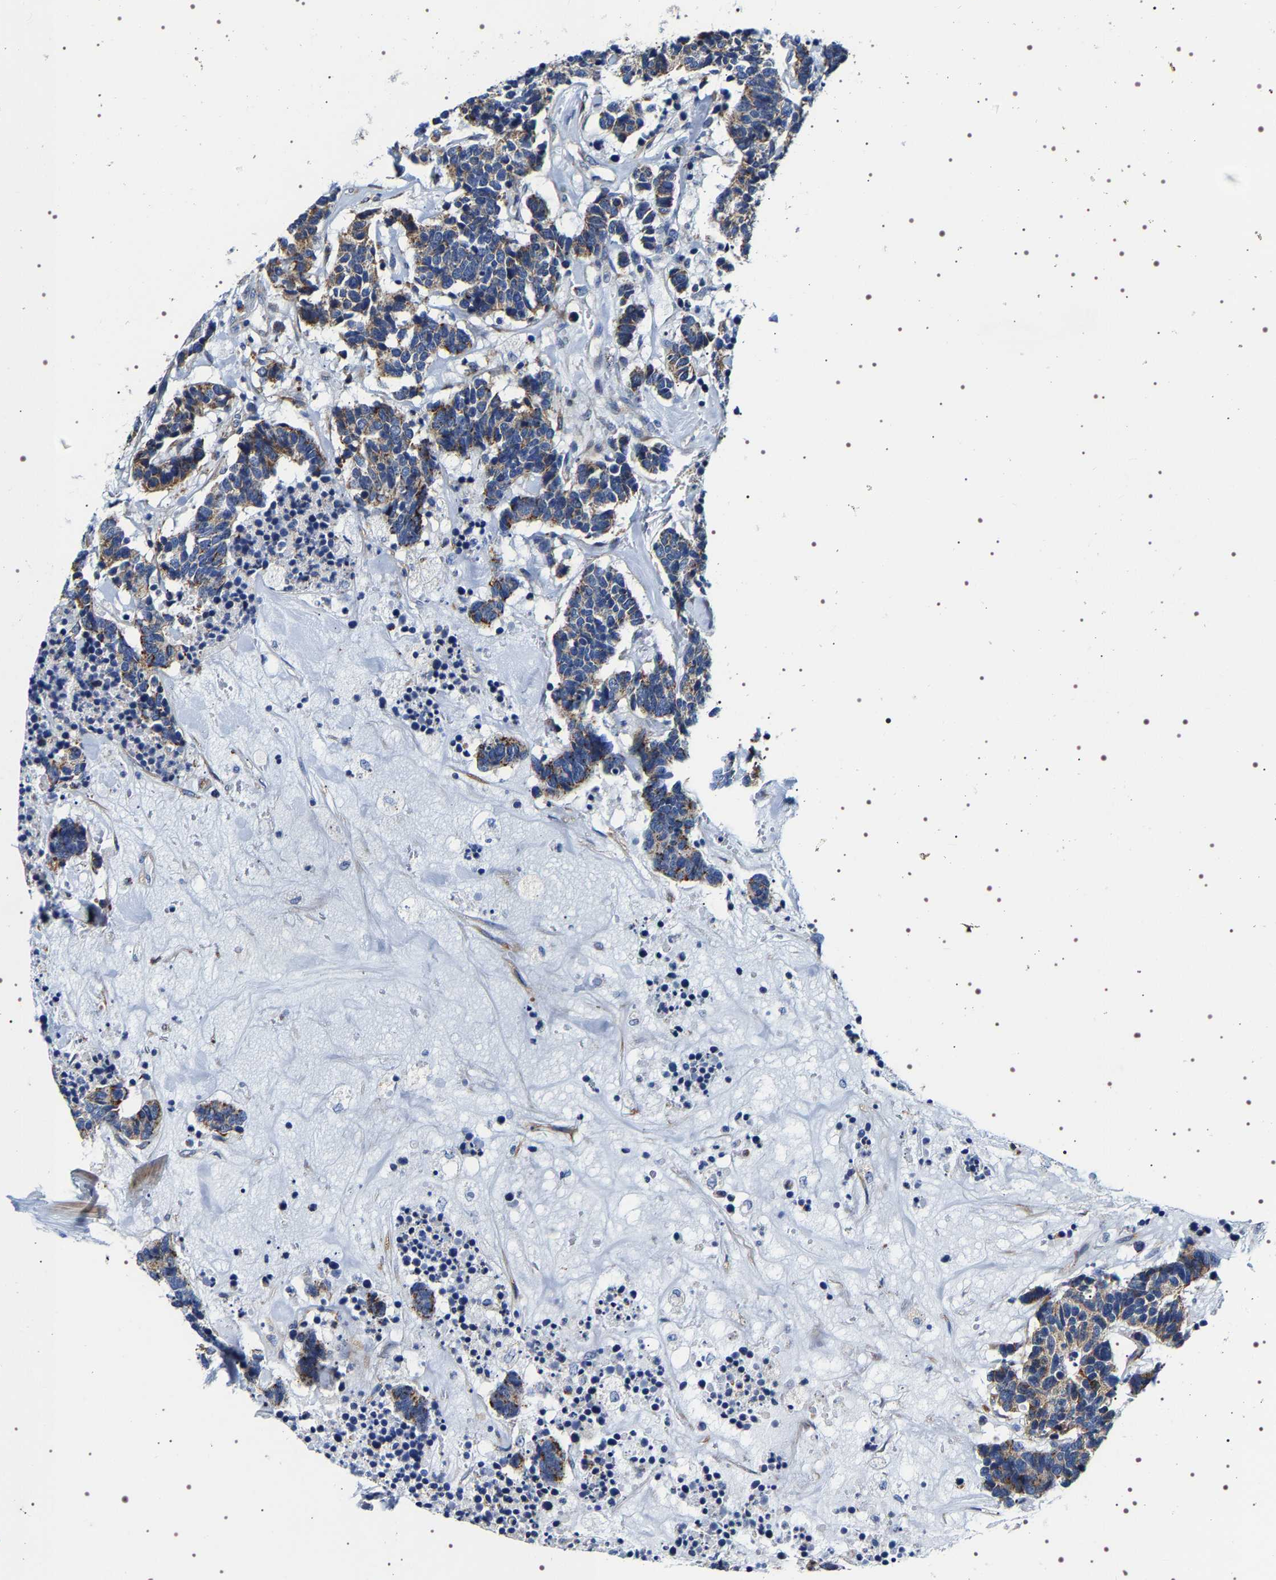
{"staining": {"intensity": "moderate", "quantity": "25%-75%", "location": "cytoplasmic/membranous"}, "tissue": "carcinoid", "cell_type": "Tumor cells", "image_type": "cancer", "snomed": [{"axis": "morphology", "description": "Carcinoma, NOS"}, {"axis": "morphology", "description": "Carcinoid, malignant, NOS"}, {"axis": "topography", "description": "Urinary bladder"}], "caption": "Immunohistochemistry staining of carcinoid, which reveals medium levels of moderate cytoplasmic/membranous positivity in about 25%-75% of tumor cells indicating moderate cytoplasmic/membranous protein expression. The staining was performed using DAB (brown) for protein detection and nuclei were counterstained in hematoxylin (blue).", "gene": "SQLE", "patient": {"sex": "male", "age": 57}}